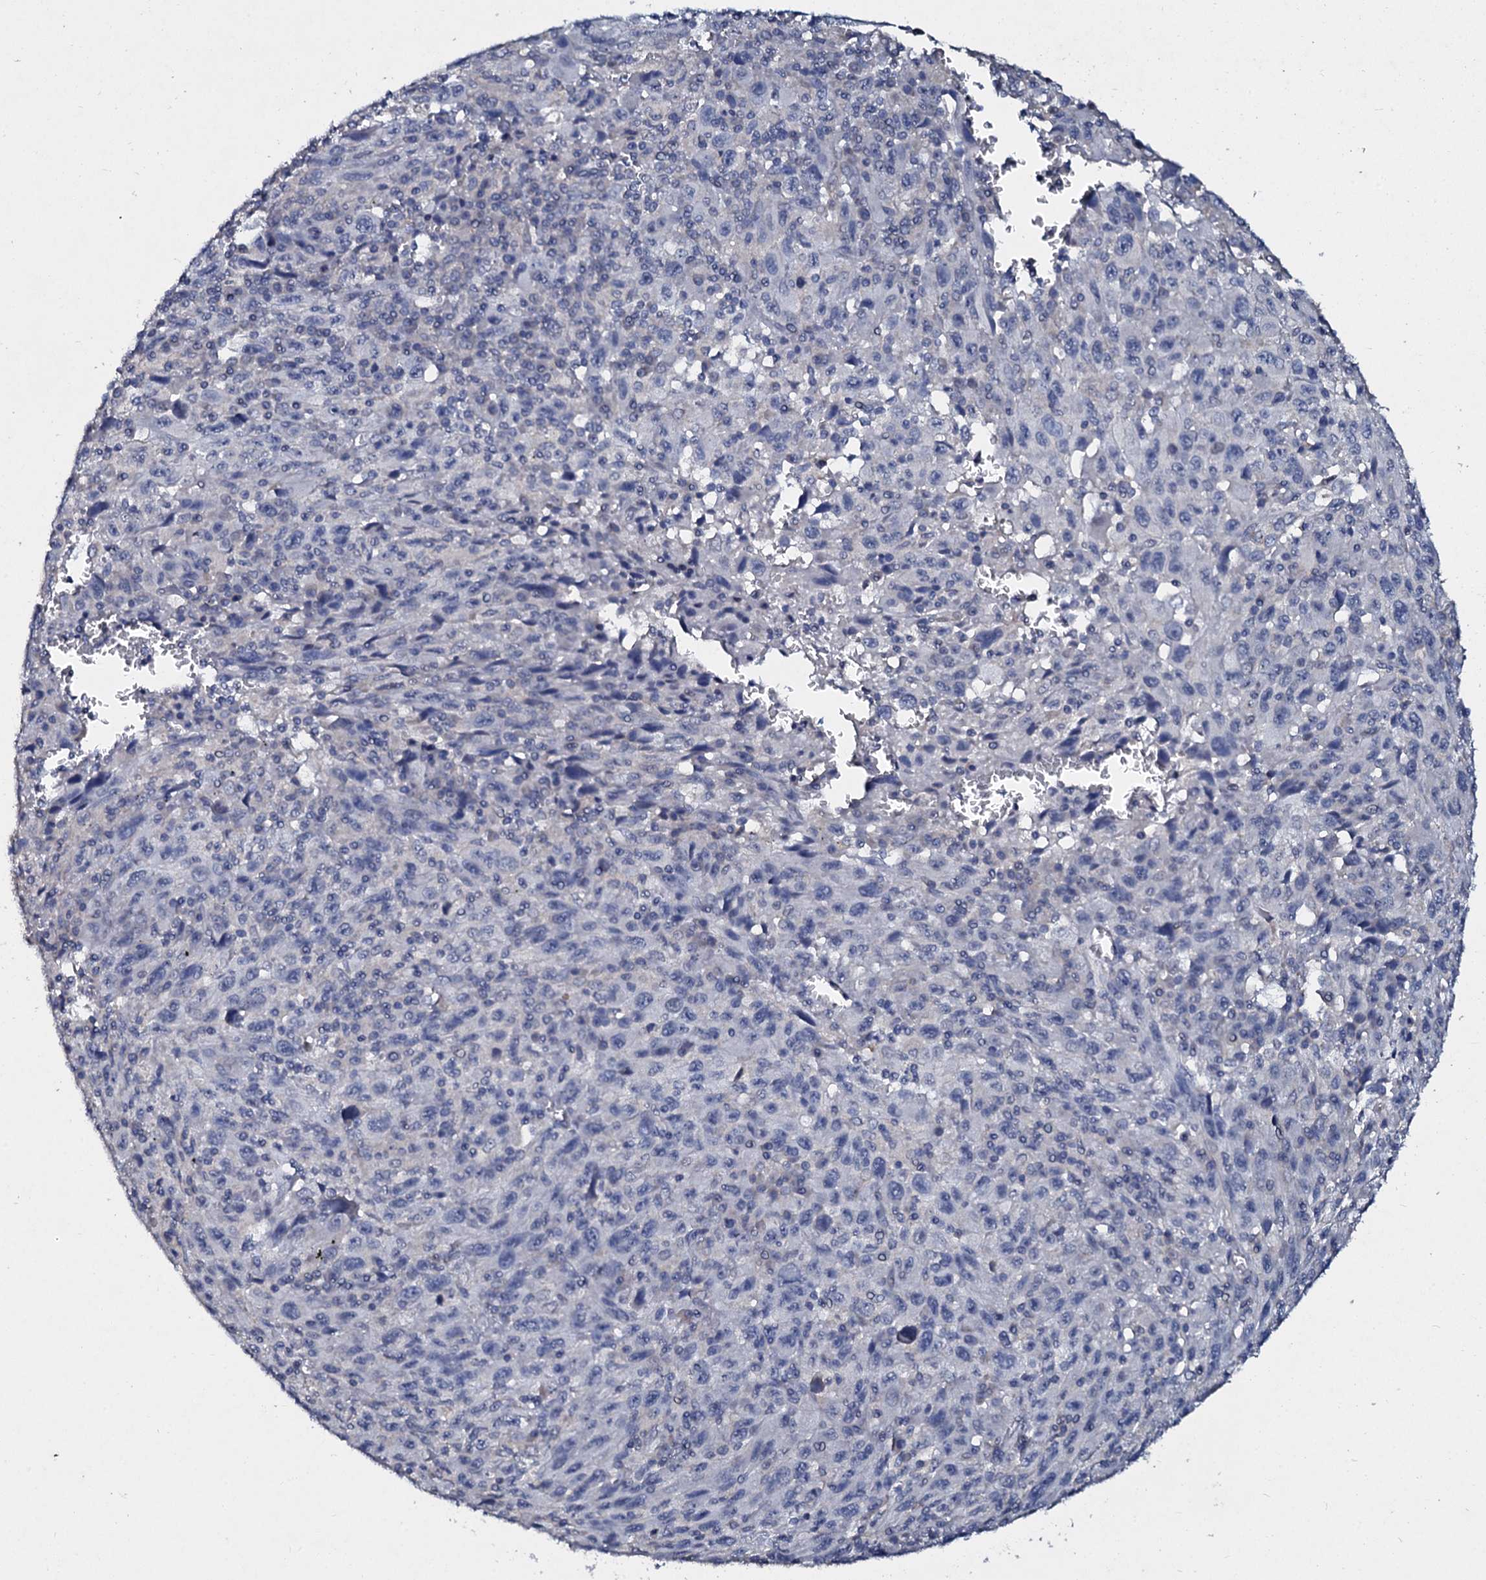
{"staining": {"intensity": "negative", "quantity": "none", "location": "none"}, "tissue": "melanoma", "cell_type": "Tumor cells", "image_type": "cancer", "snomed": [{"axis": "morphology", "description": "Malignant melanoma, Metastatic site"}, {"axis": "topography", "description": "Skin"}], "caption": "A photomicrograph of melanoma stained for a protein reveals no brown staining in tumor cells. (DAB immunohistochemistry with hematoxylin counter stain).", "gene": "SLC37A4", "patient": {"sex": "female", "age": 56}}